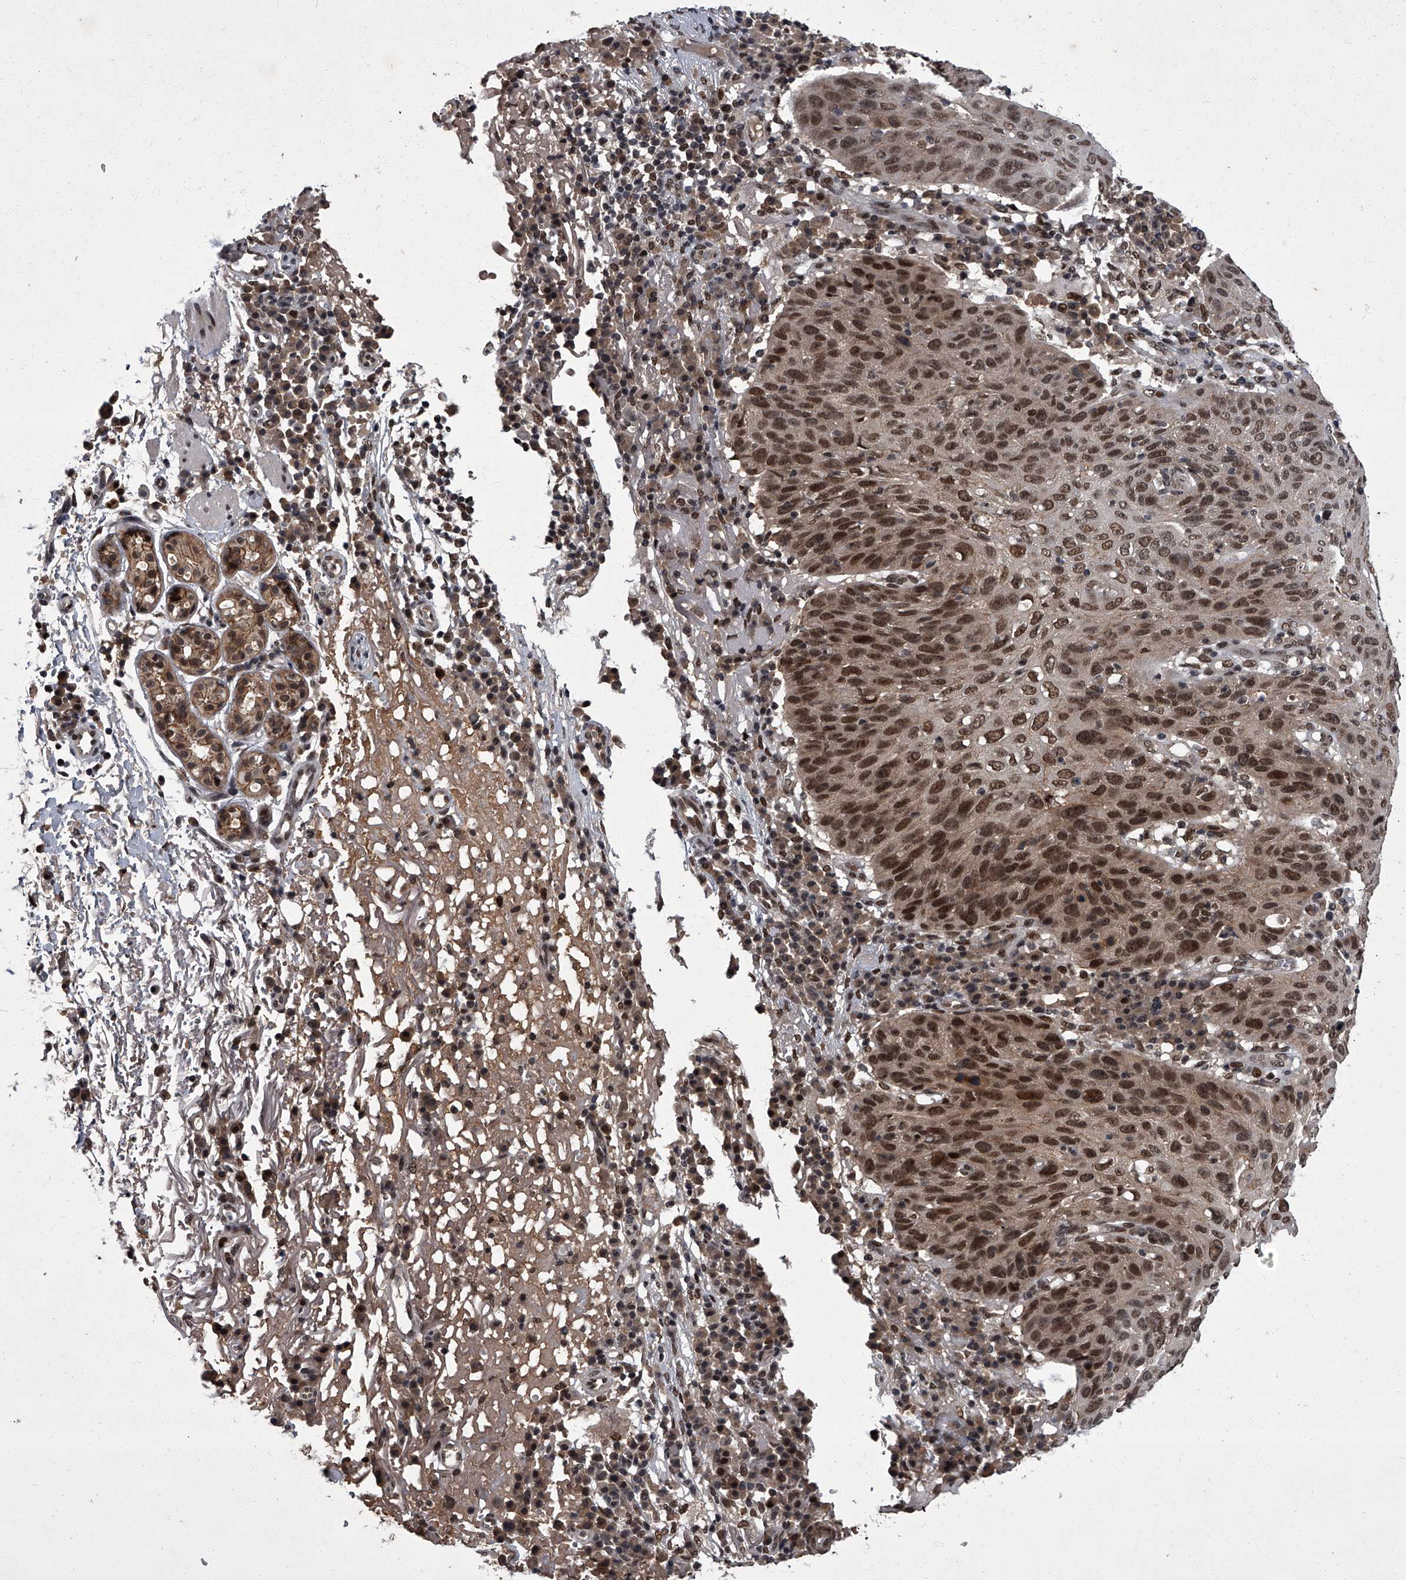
{"staining": {"intensity": "strong", "quantity": ">75%", "location": "nuclear"}, "tissue": "skin cancer", "cell_type": "Tumor cells", "image_type": "cancer", "snomed": [{"axis": "morphology", "description": "Squamous cell carcinoma, NOS"}, {"axis": "topography", "description": "Skin"}], "caption": "The histopathology image reveals immunohistochemical staining of skin squamous cell carcinoma. There is strong nuclear staining is present in about >75% of tumor cells. The protein of interest is stained brown, and the nuclei are stained in blue (DAB (3,3'-diaminobenzidine) IHC with brightfield microscopy, high magnification).", "gene": "ZNF518B", "patient": {"sex": "female", "age": 90}}